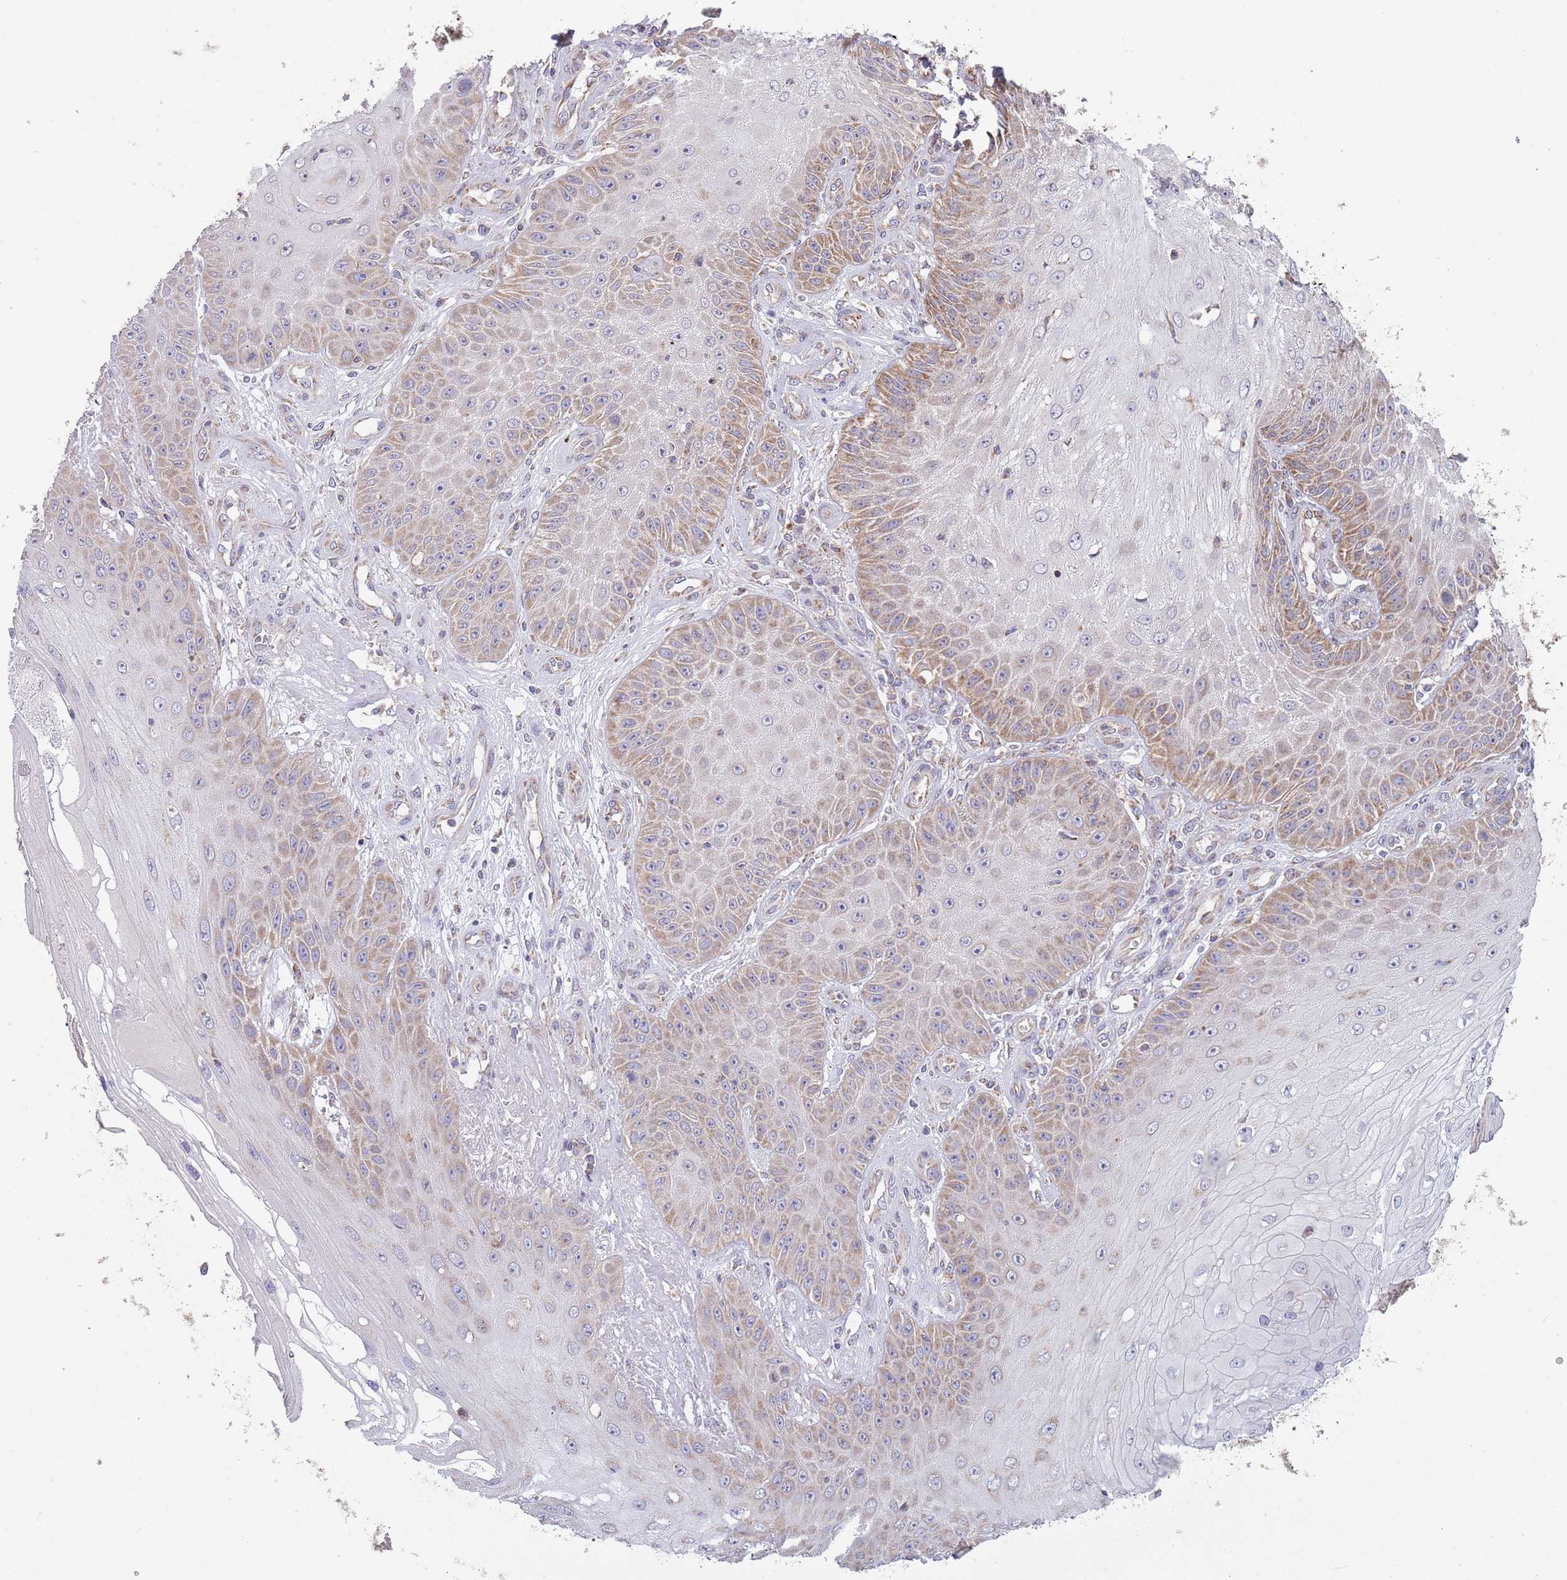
{"staining": {"intensity": "moderate", "quantity": "<25%", "location": "cytoplasmic/membranous"}, "tissue": "skin cancer", "cell_type": "Tumor cells", "image_type": "cancer", "snomed": [{"axis": "morphology", "description": "Squamous cell carcinoma, NOS"}, {"axis": "topography", "description": "Skin"}], "caption": "Tumor cells demonstrate low levels of moderate cytoplasmic/membranous positivity in about <25% of cells in skin cancer.", "gene": "IRS4", "patient": {"sex": "male", "age": 70}}